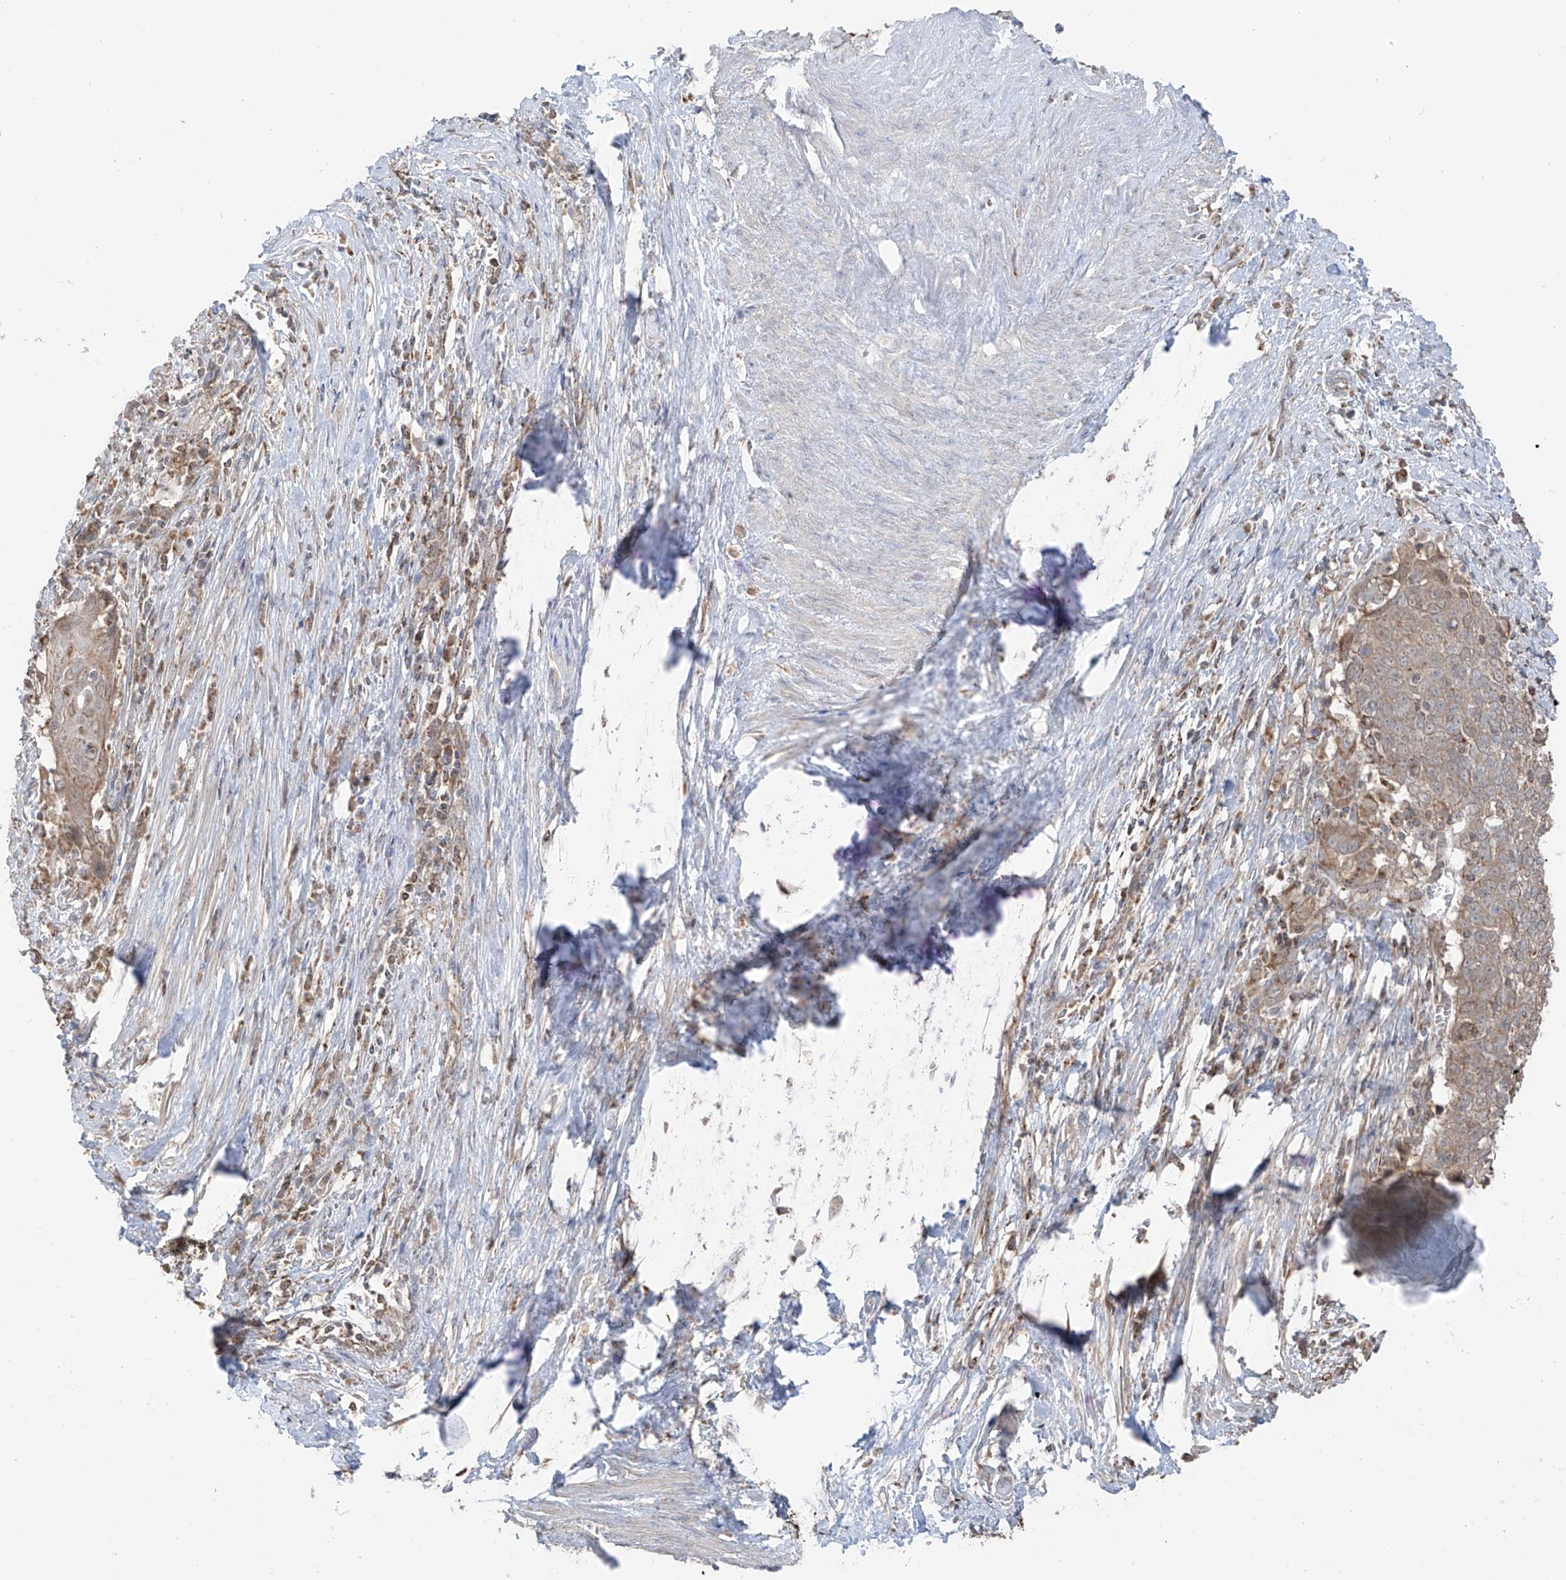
{"staining": {"intensity": "weak", "quantity": "<25%", "location": "cytoplasmic/membranous"}, "tissue": "cervical cancer", "cell_type": "Tumor cells", "image_type": "cancer", "snomed": [{"axis": "morphology", "description": "Squamous cell carcinoma, NOS"}, {"axis": "topography", "description": "Cervix"}], "caption": "This is an IHC photomicrograph of human cervical squamous cell carcinoma. There is no staining in tumor cells.", "gene": "ETHE1", "patient": {"sex": "female", "age": 39}}